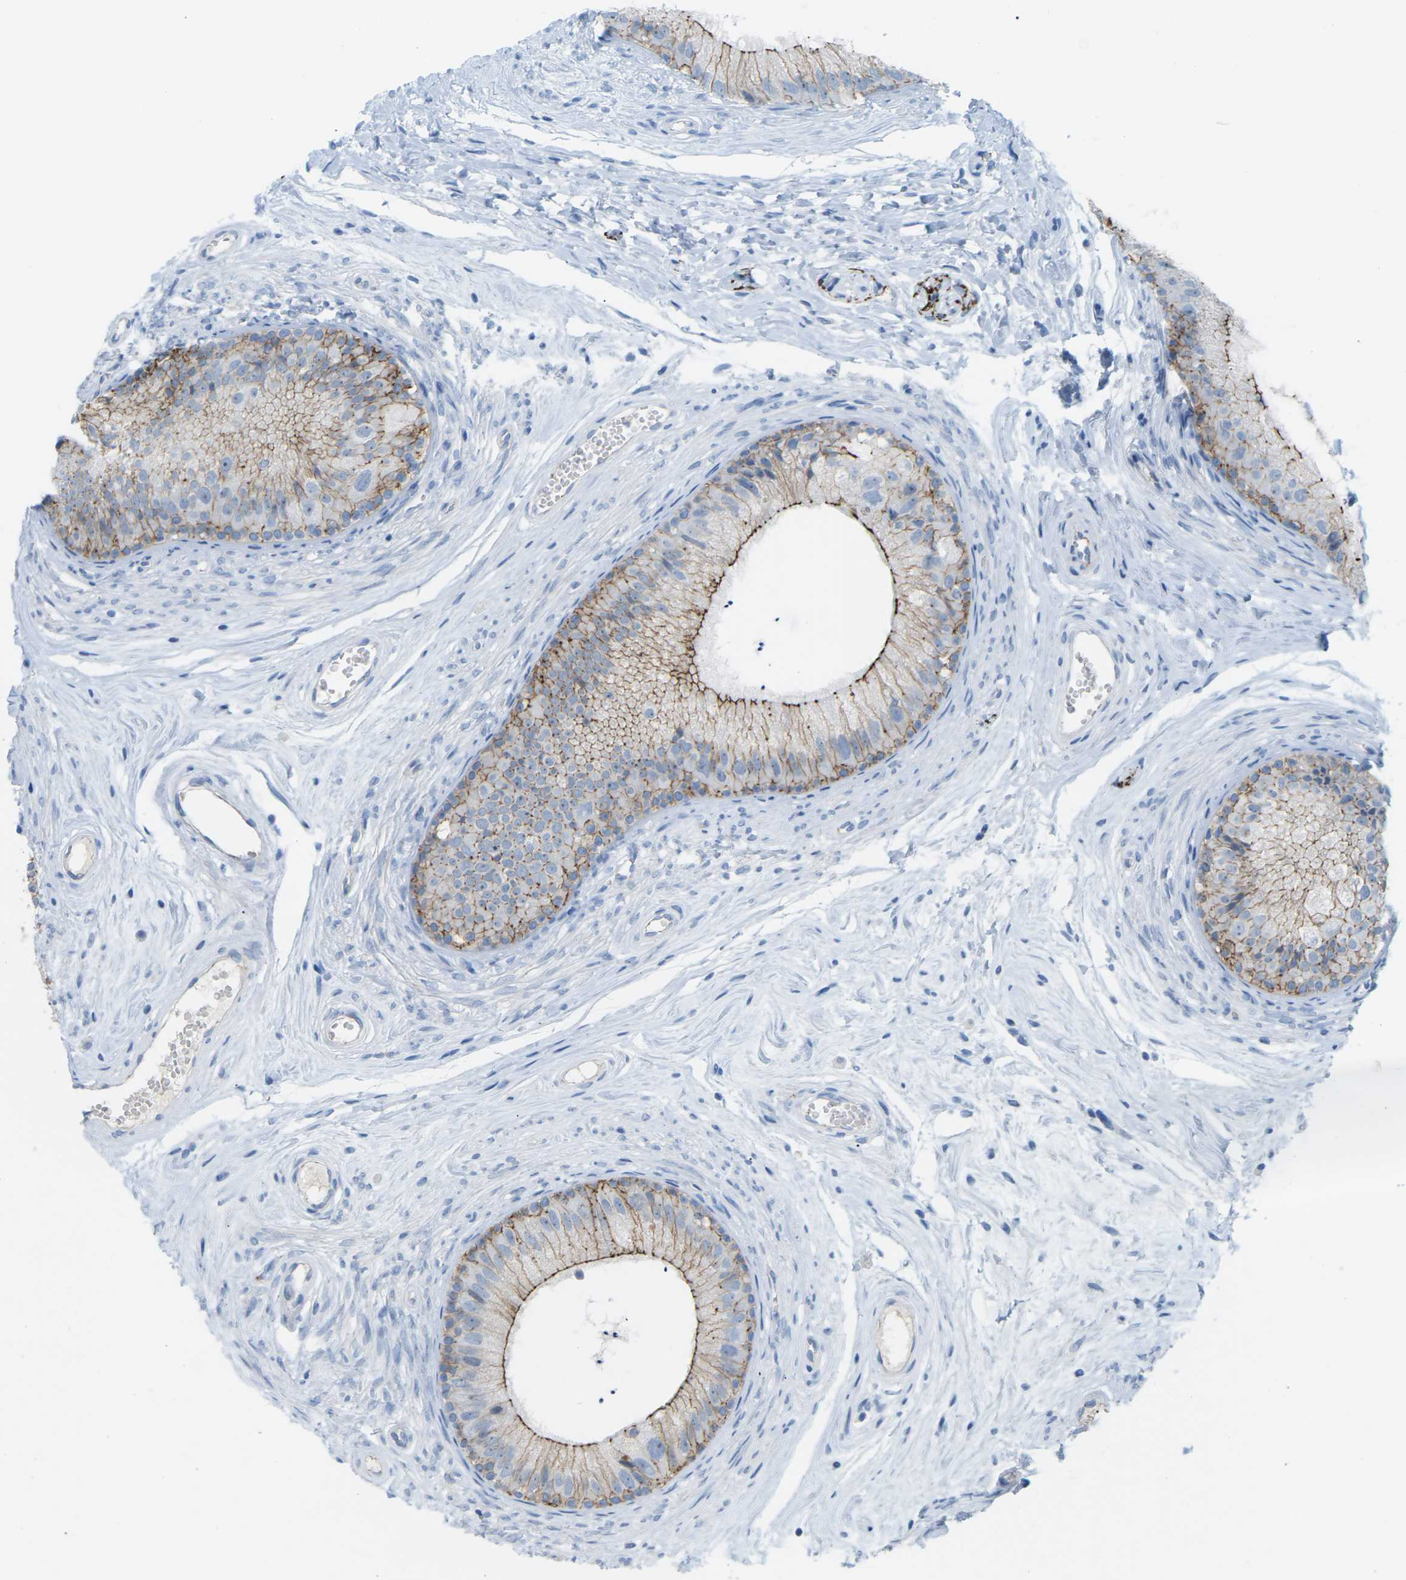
{"staining": {"intensity": "strong", "quantity": ">75%", "location": "cytoplasmic/membranous"}, "tissue": "epididymis", "cell_type": "Glandular cells", "image_type": "normal", "snomed": [{"axis": "morphology", "description": "Normal tissue, NOS"}, {"axis": "topography", "description": "Epididymis"}], "caption": "Immunohistochemistry (IHC) histopathology image of normal epididymis stained for a protein (brown), which exhibits high levels of strong cytoplasmic/membranous positivity in about >75% of glandular cells.", "gene": "CLDN3", "patient": {"sex": "male", "age": 56}}